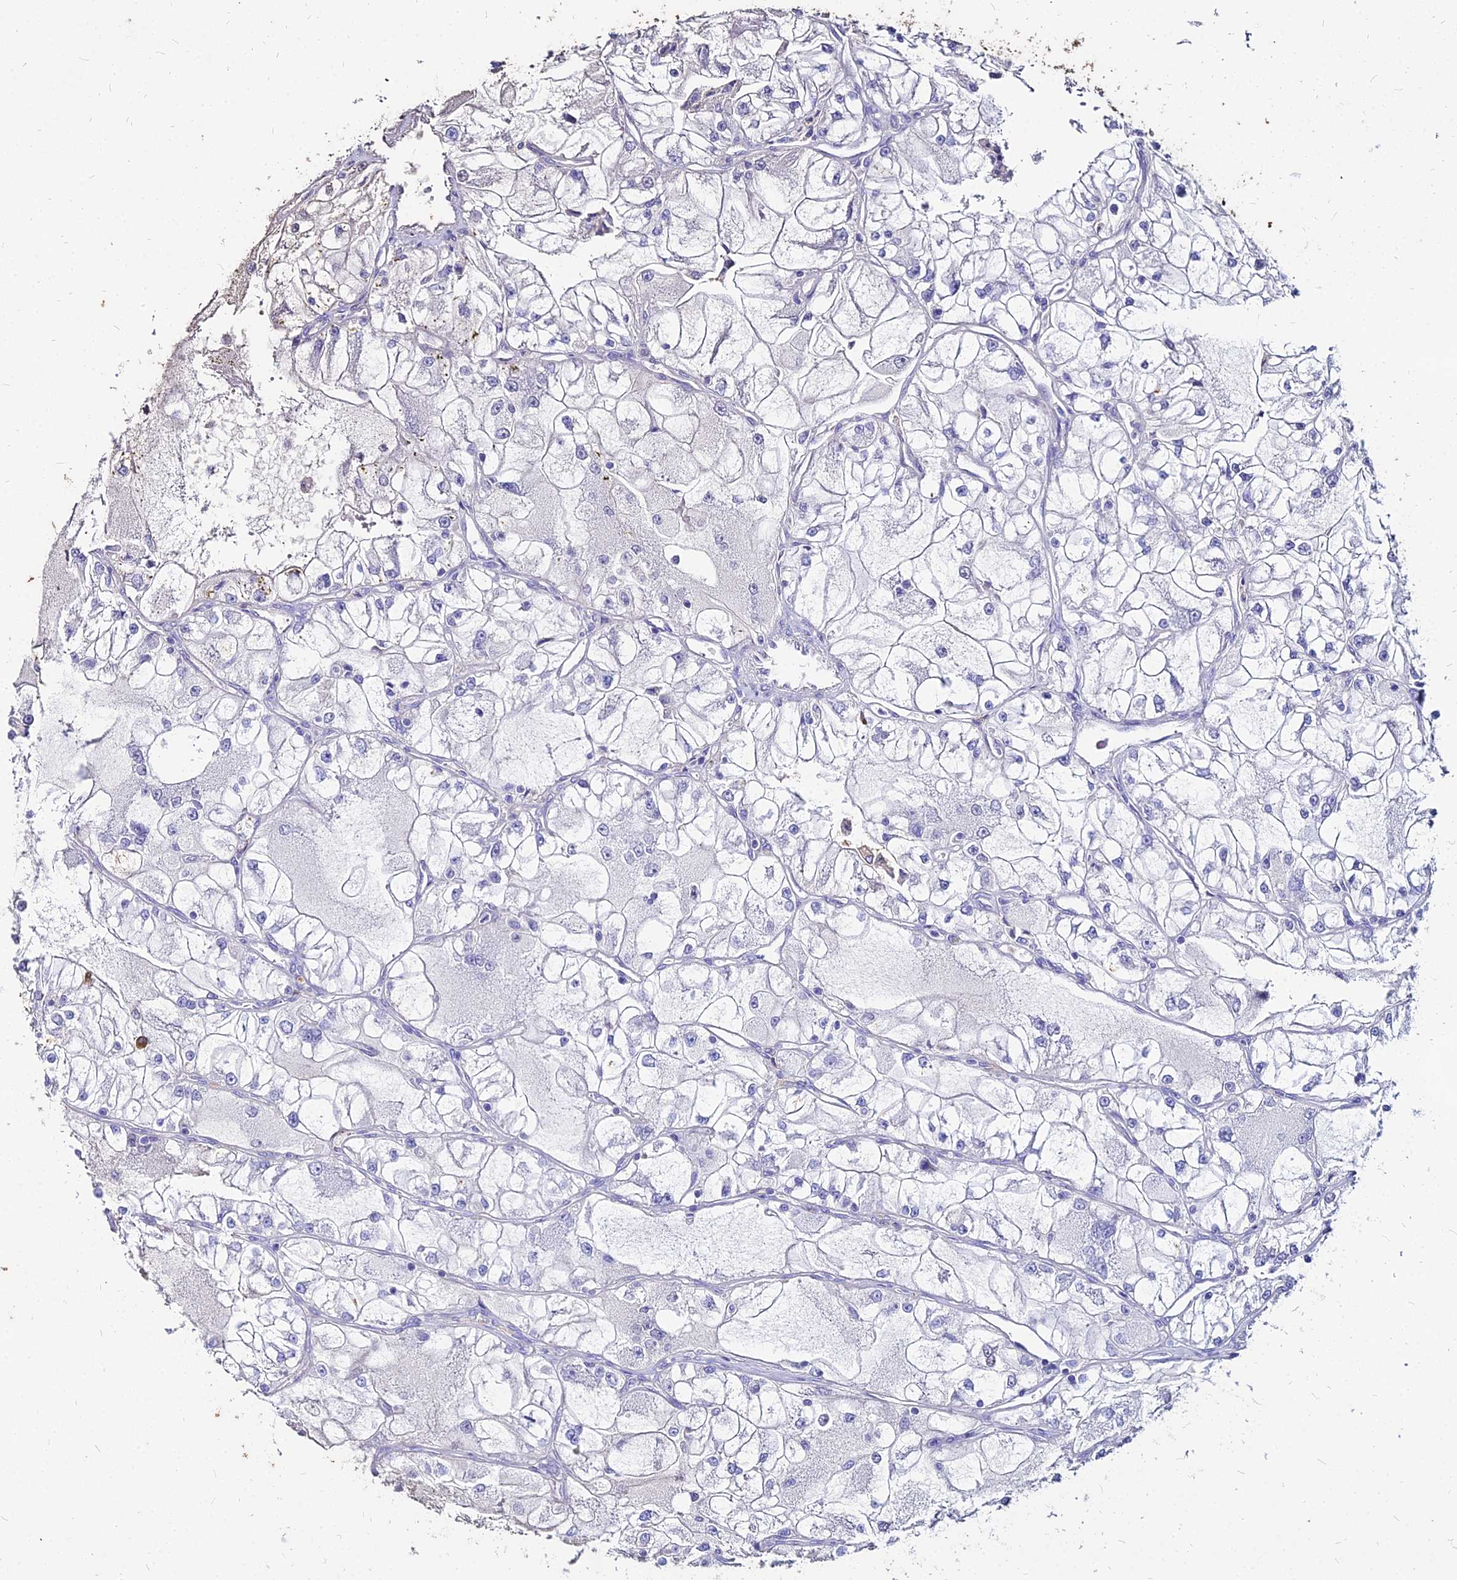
{"staining": {"intensity": "negative", "quantity": "none", "location": "none"}, "tissue": "renal cancer", "cell_type": "Tumor cells", "image_type": "cancer", "snomed": [{"axis": "morphology", "description": "Adenocarcinoma, NOS"}, {"axis": "topography", "description": "Kidney"}], "caption": "Immunohistochemistry (IHC) photomicrograph of neoplastic tissue: renal cancer (adenocarcinoma) stained with DAB (3,3'-diaminobenzidine) displays no significant protein expression in tumor cells.", "gene": "NME5", "patient": {"sex": "female", "age": 72}}